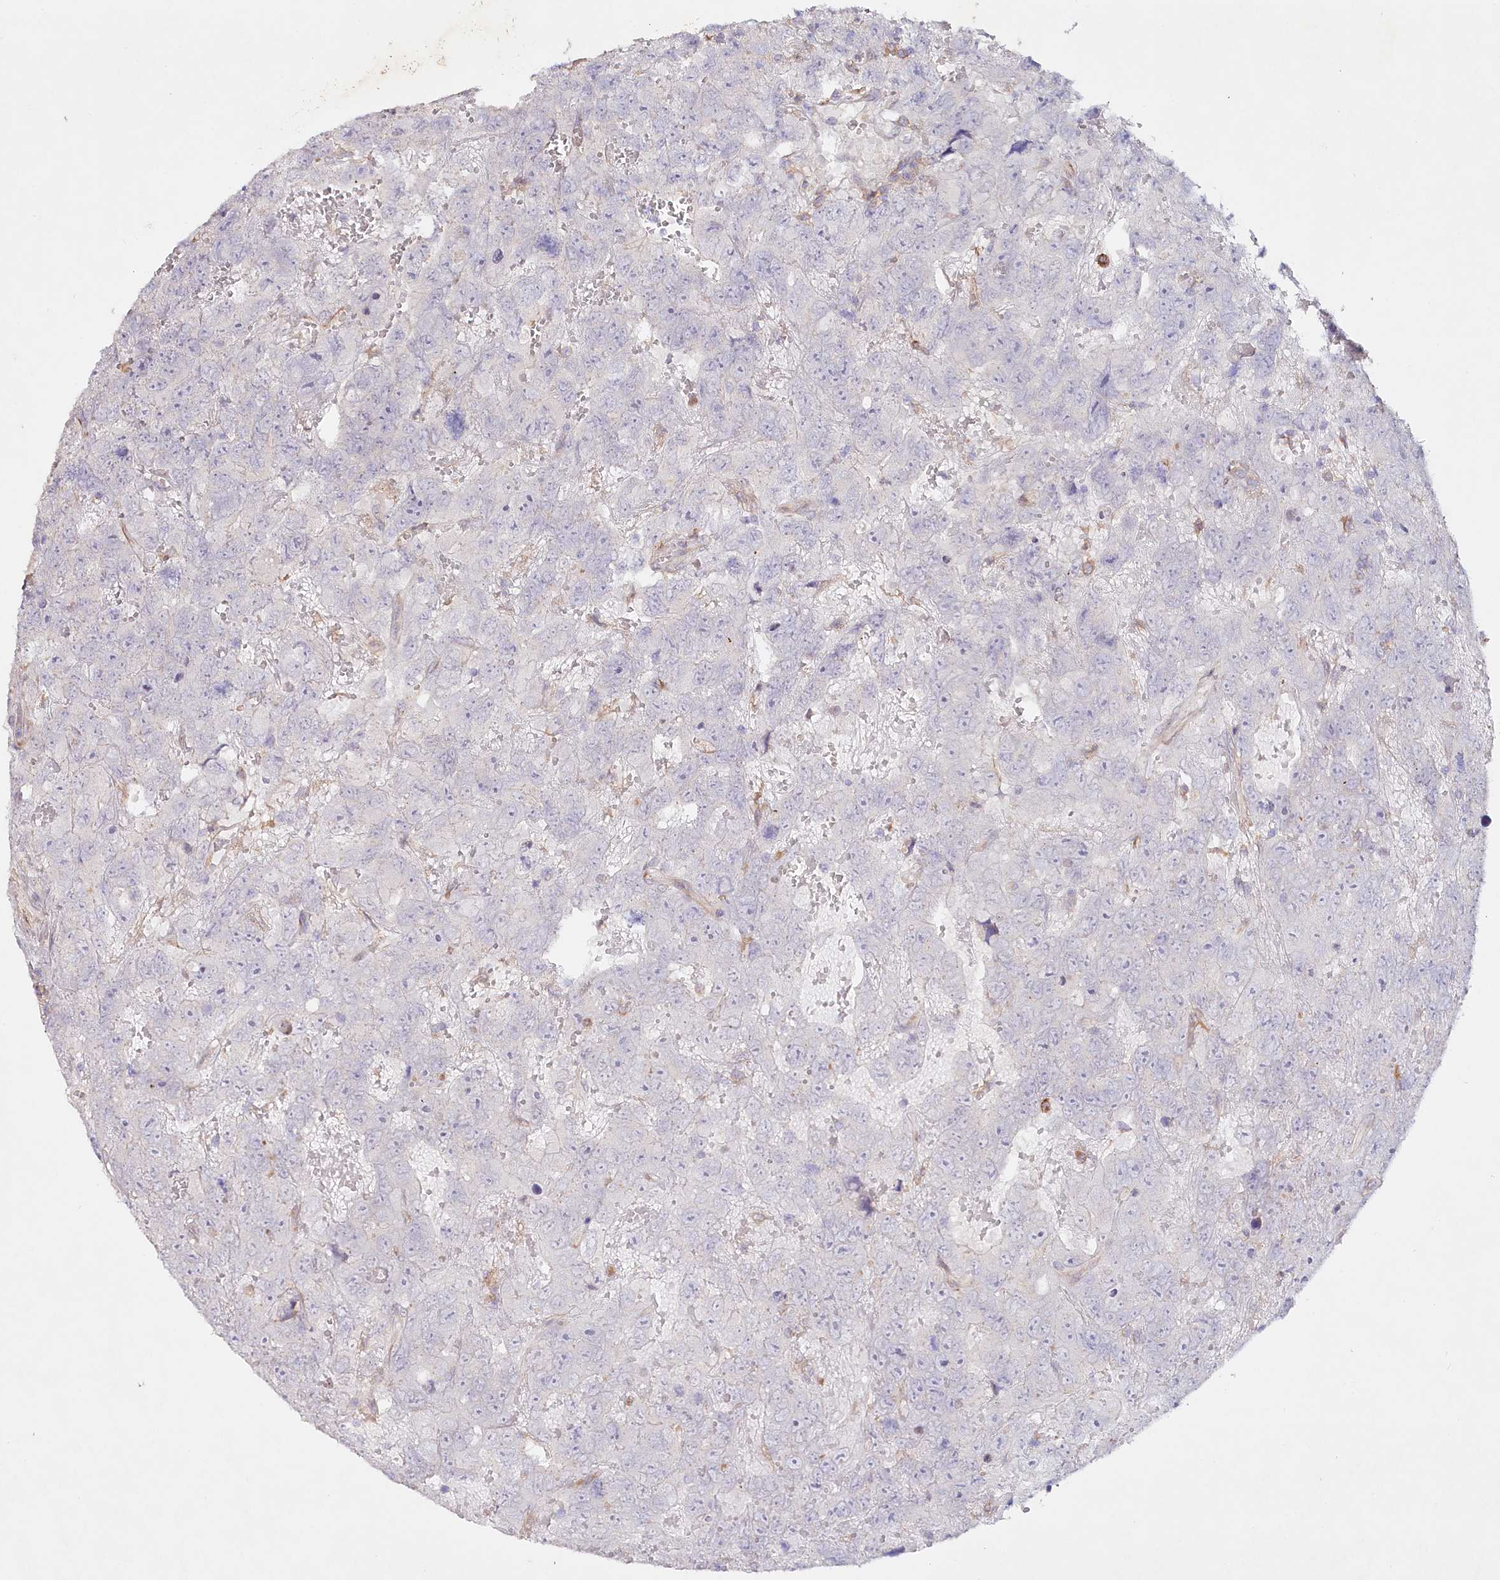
{"staining": {"intensity": "negative", "quantity": "none", "location": "none"}, "tissue": "testis cancer", "cell_type": "Tumor cells", "image_type": "cancer", "snomed": [{"axis": "morphology", "description": "Carcinoma, Embryonal, NOS"}, {"axis": "topography", "description": "Testis"}], "caption": "Human testis cancer (embryonal carcinoma) stained for a protein using IHC exhibits no staining in tumor cells.", "gene": "ALDH3B1", "patient": {"sex": "male", "age": 45}}